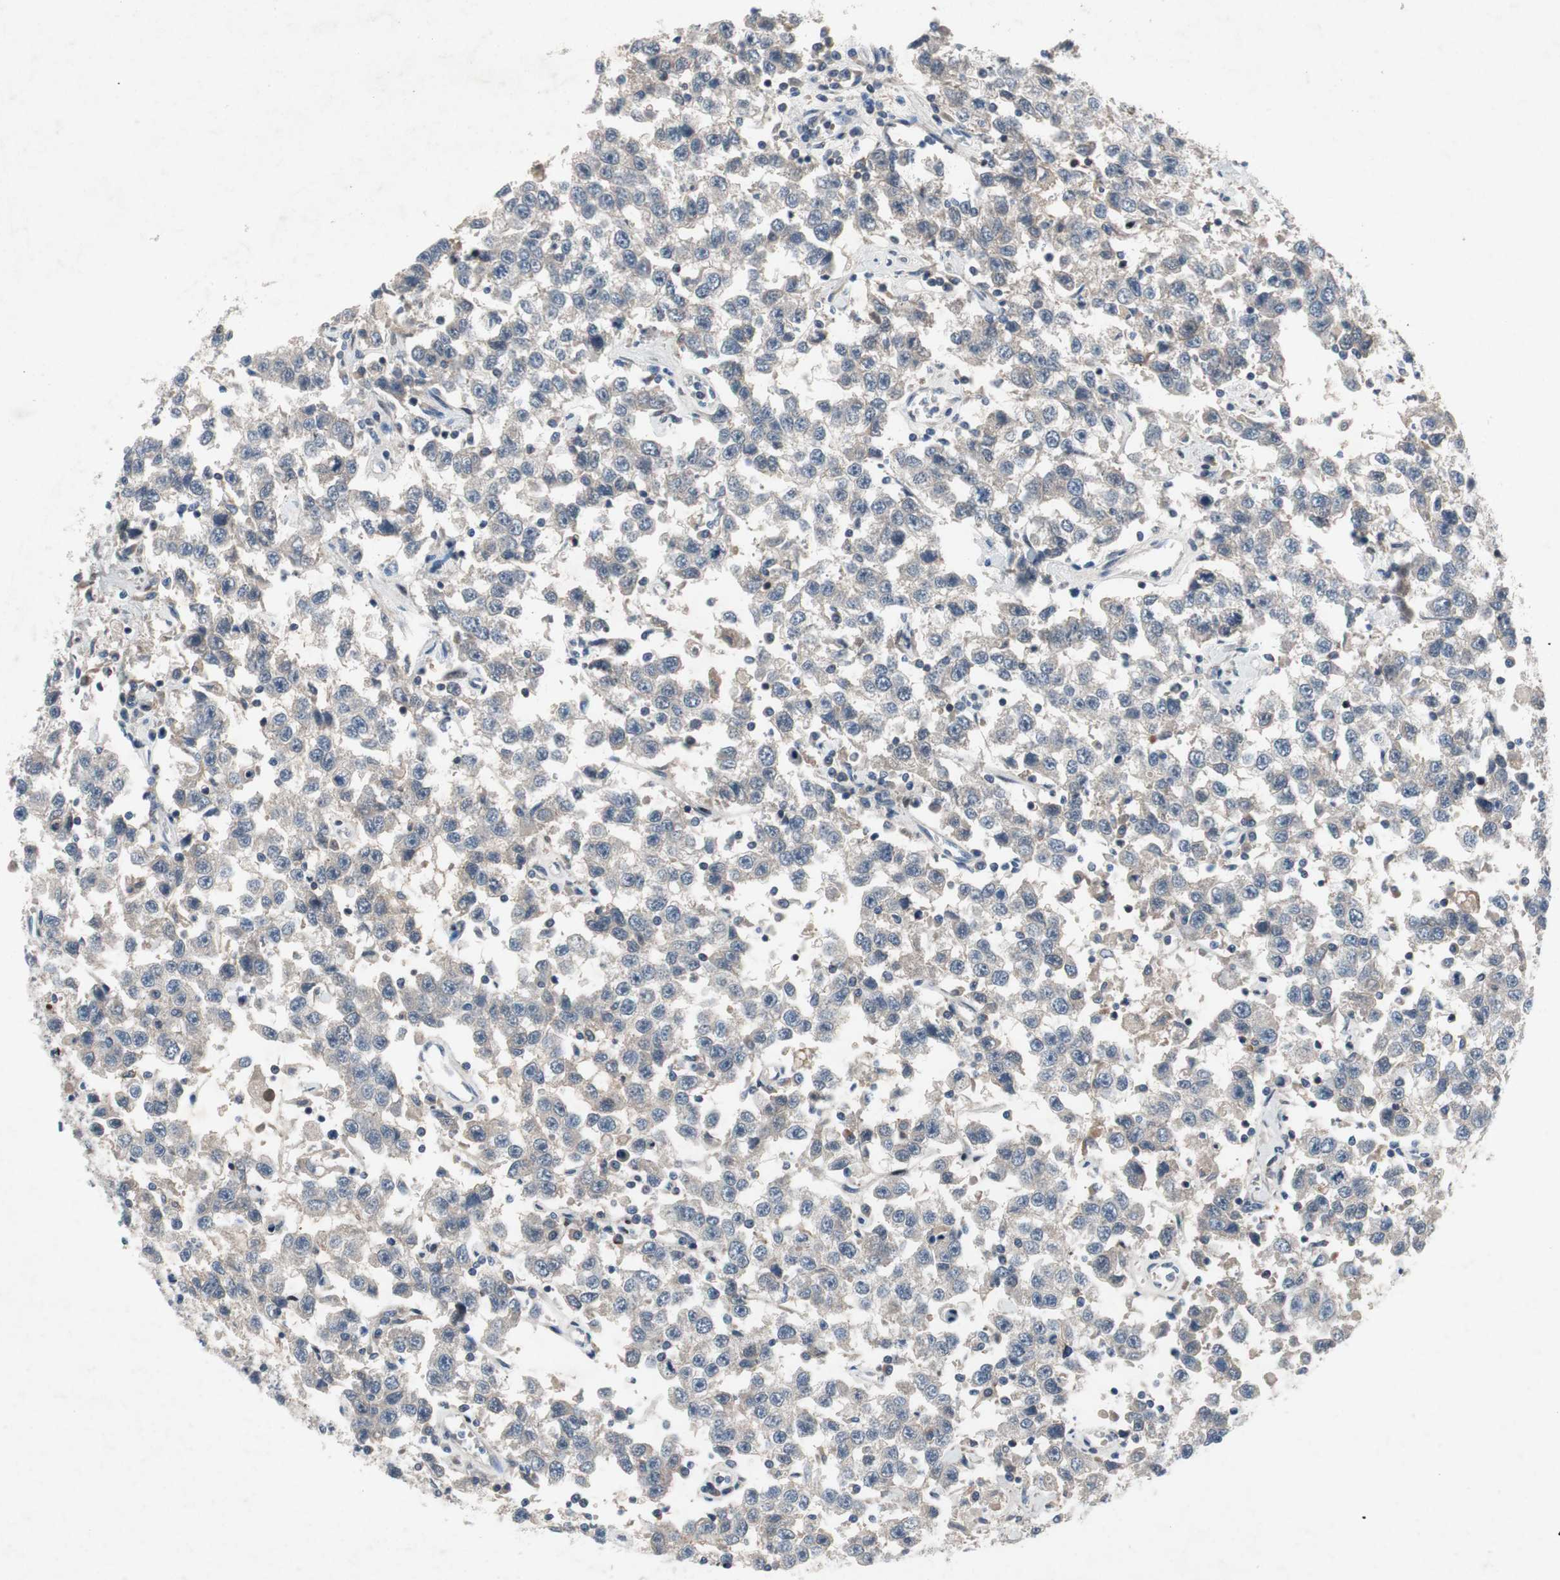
{"staining": {"intensity": "negative", "quantity": "none", "location": "none"}, "tissue": "testis cancer", "cell_type": "Tumor cells", "image_type": "cancer", "snomed": [{"axis": "morphology", "description": "Seminoma, NOS"}, {"axis": "topography", "description": "Testis"}], "caption": "This is a micrograph of immunohistochemistry (IHC) staining of testis cancer, which shows no expression in tumor cells.", "gene": "MUTYH", "patient": {"sex": "male", "age": 41}}